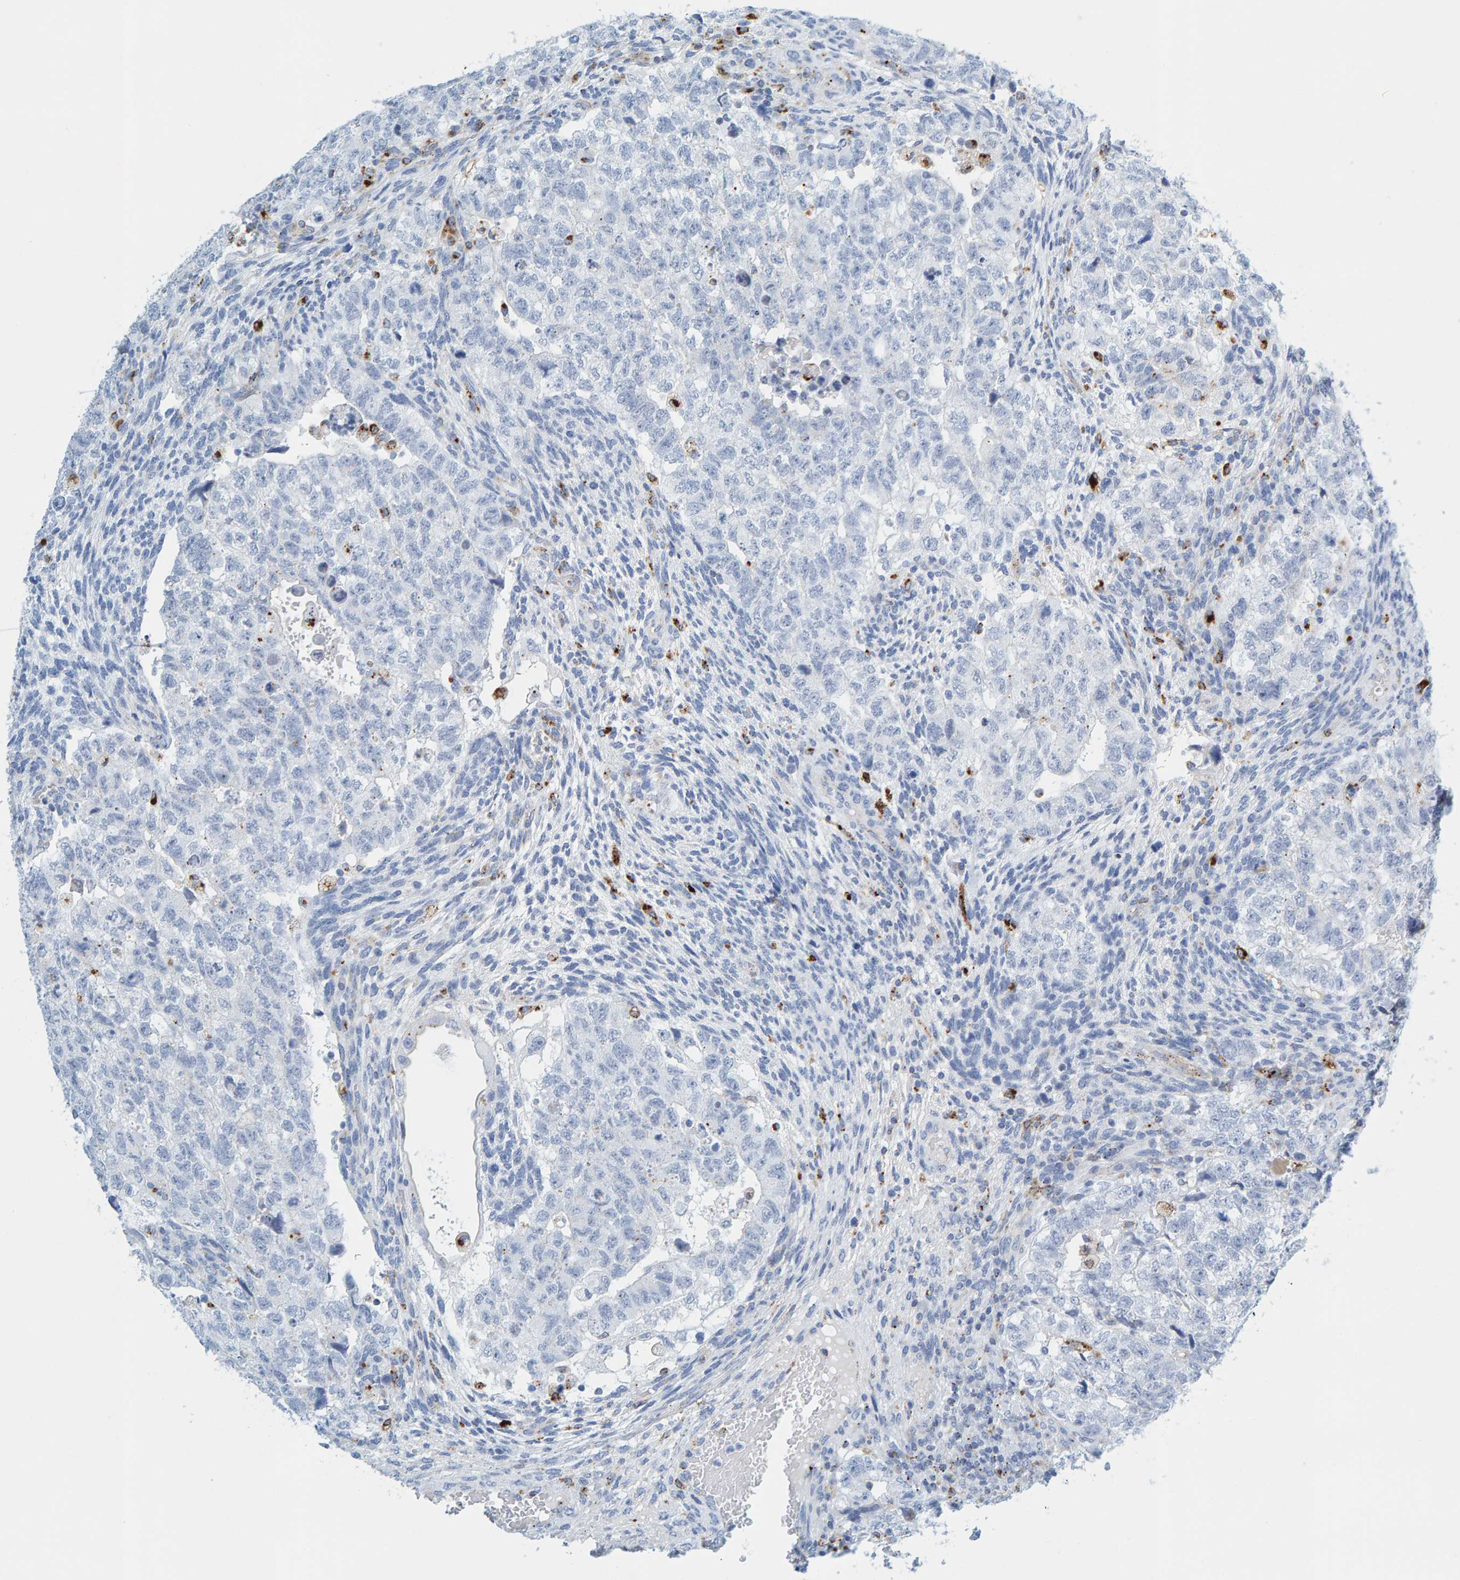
{"staining": {"intensity": "negative", "quantity": "none", "location": "none"}, "tissue": "testis cancer", "cell_type": "Tumor cells", "image_type": "cancer", "snomed": [{"axis": "morphology", "description": "Carcinoma, Embryonal, NOS"}, {"axis": "topography", "description": "Testis"}], "caption": "Tumor cells are negative for brown protein staining in testis cancer.", "gene": "BIN3", "patient": {"sex": "male", "age": 36}}